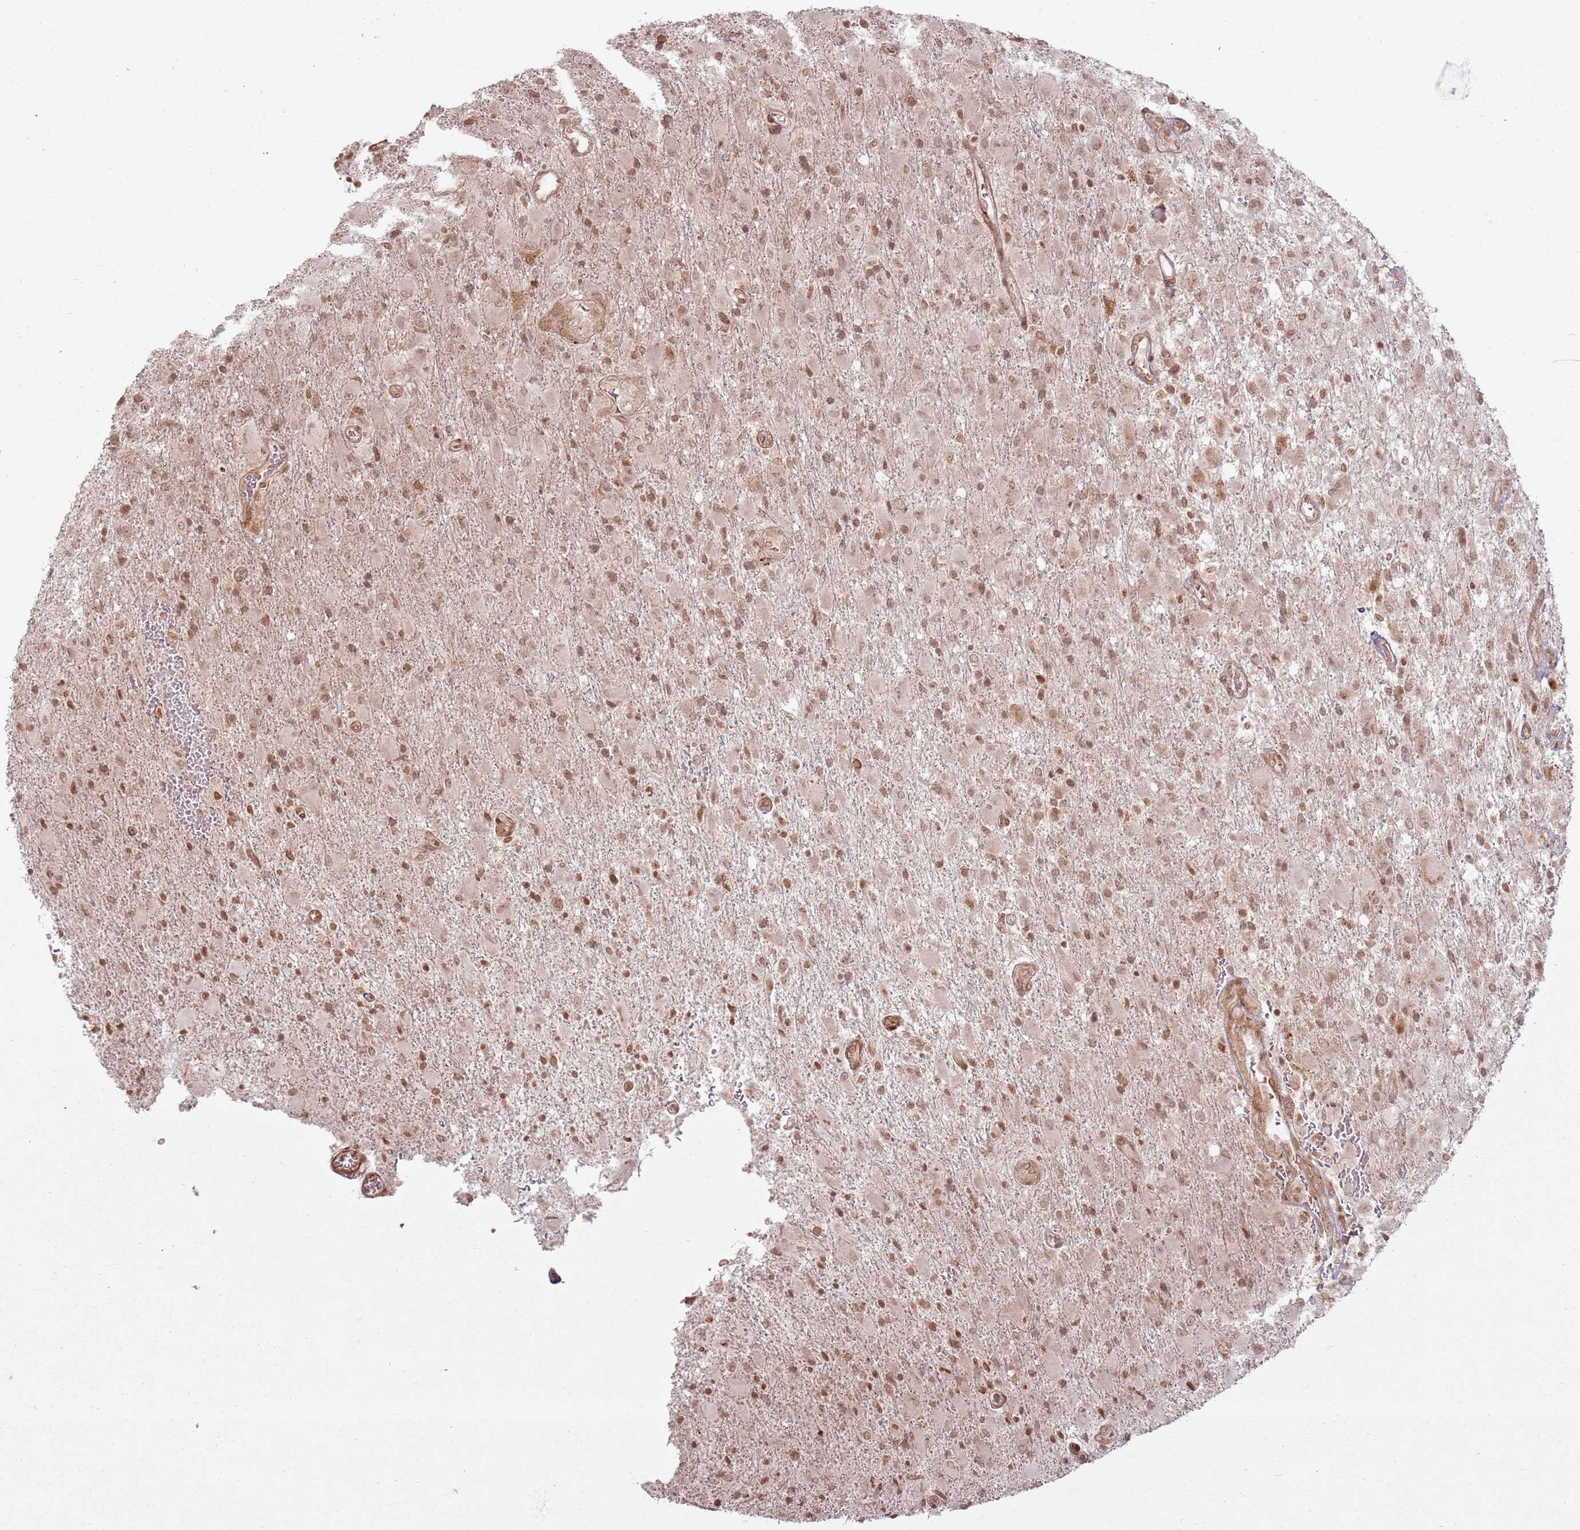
{"staining": {"intensity": "moderate", "quantity": ">75%", "location": "nuclear"}, "tissue": "glioma", "cell_type": "Tumor cells", "image_type": "cancer", "snomed": [{"axis": "morphology", "description": "Glioma, malignant, Low grade"}, {"axis": "topography", "description": "Brain"}], "caption": "Human malignant low-grade glioma stained for a protein (brown) exhibits moderate nuclear positive expression in approximately >75% of tumor cells.", "gene": "KLHL36", "patient": {"sex": "male", "age": 65}}